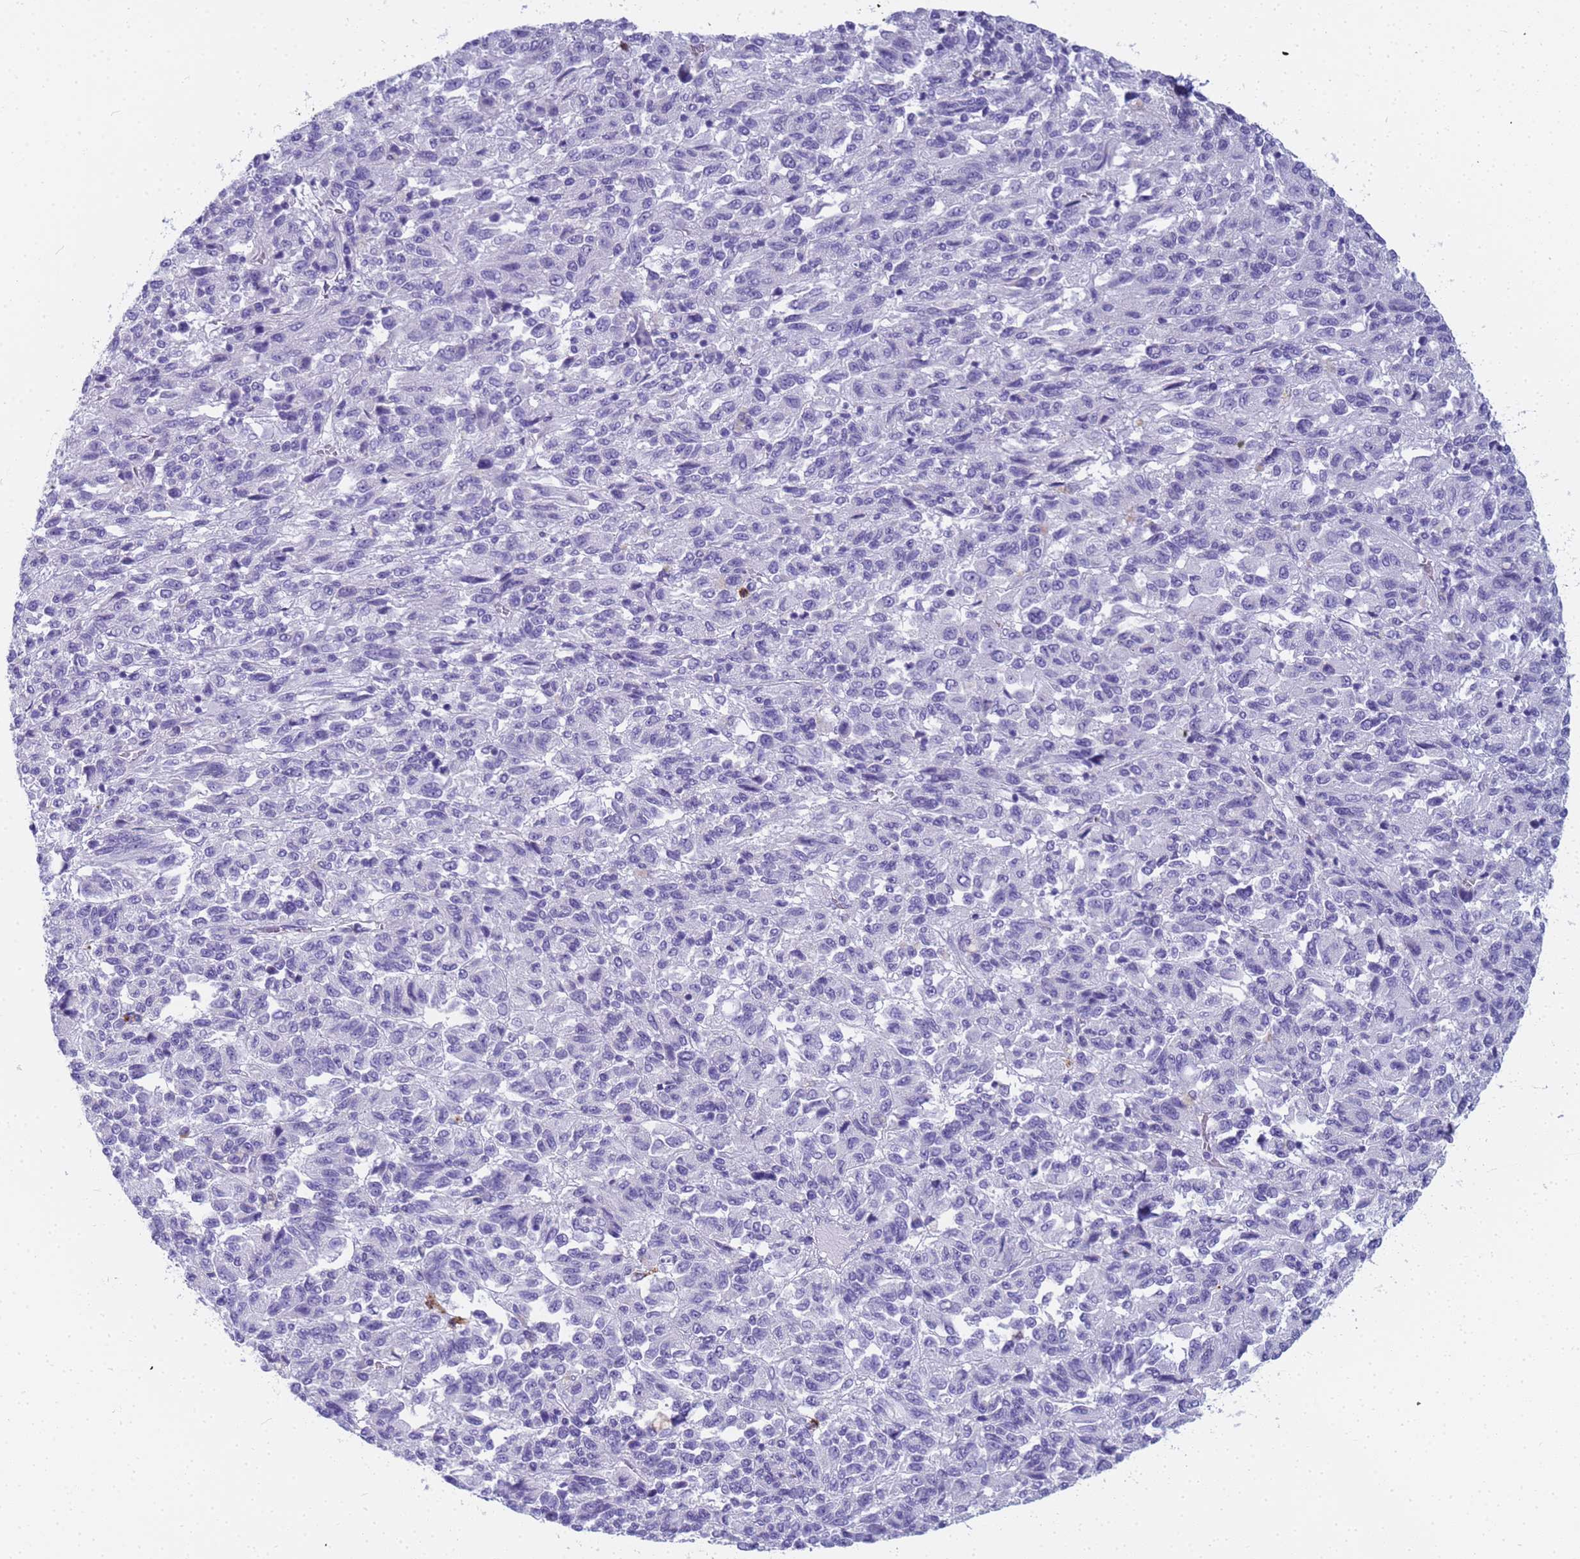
{"staining": {"intensity": "negative", "quantity": "none", "location": "none"}, "tissue": "melanoma", "cell_type": "Tumor cells", "image_type": "cancer", "snomed": [{"axis": "morphology", "description": "Malignant melanoma, Metastatic site"}, {"axis": "topography", "description": "Lung"}], "caption": "This histopathology image is of melanoma stained with immunohistochemistry to label a protein in brown with the nuclei are counter-stained blue. There is no staining in tumor cells.", "gene": "RNASE2", "patient": {"sex": "male", "age": 64}}